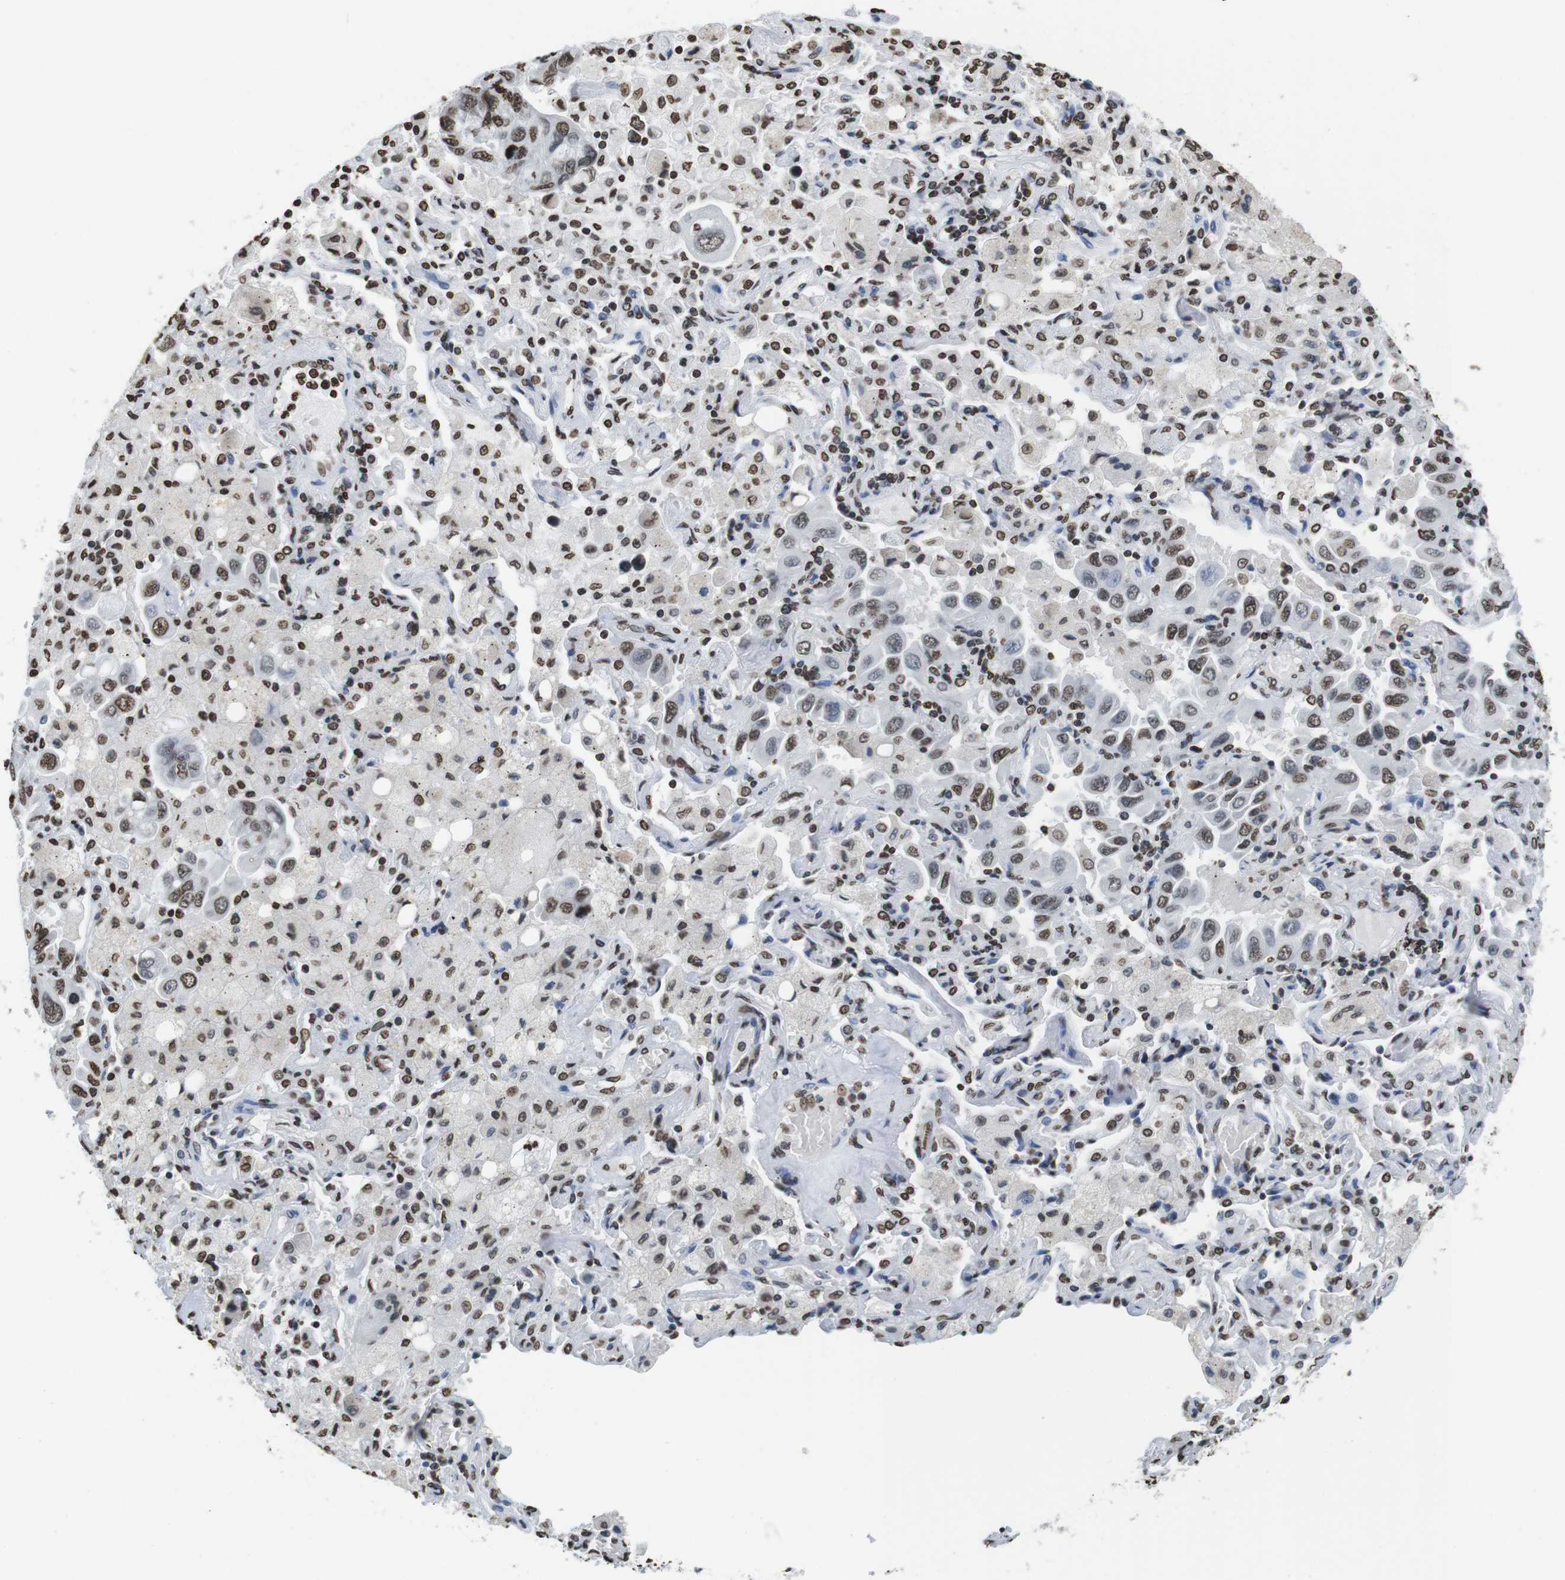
{"staining": {"intensity": "moderate", "quantity": ">75%", "location": "nuclear"}, "tissue": "lung cancer", "cell_type": "Tumor cells", "image_type": "cancer", "snomed": [{"axis": "morphology", "description": "Adenocarcinoma, NOS"}, {"axis": "topography", "description": "Lung"}], "caption": "Approximately >75% of tumor cells in adenocarcinoma (lung) show moderate nuclear protein expression as visualized by brown immunohistochemical staining.", "gene": "BSX", "patient": {"sex": "male", "age": 64}}